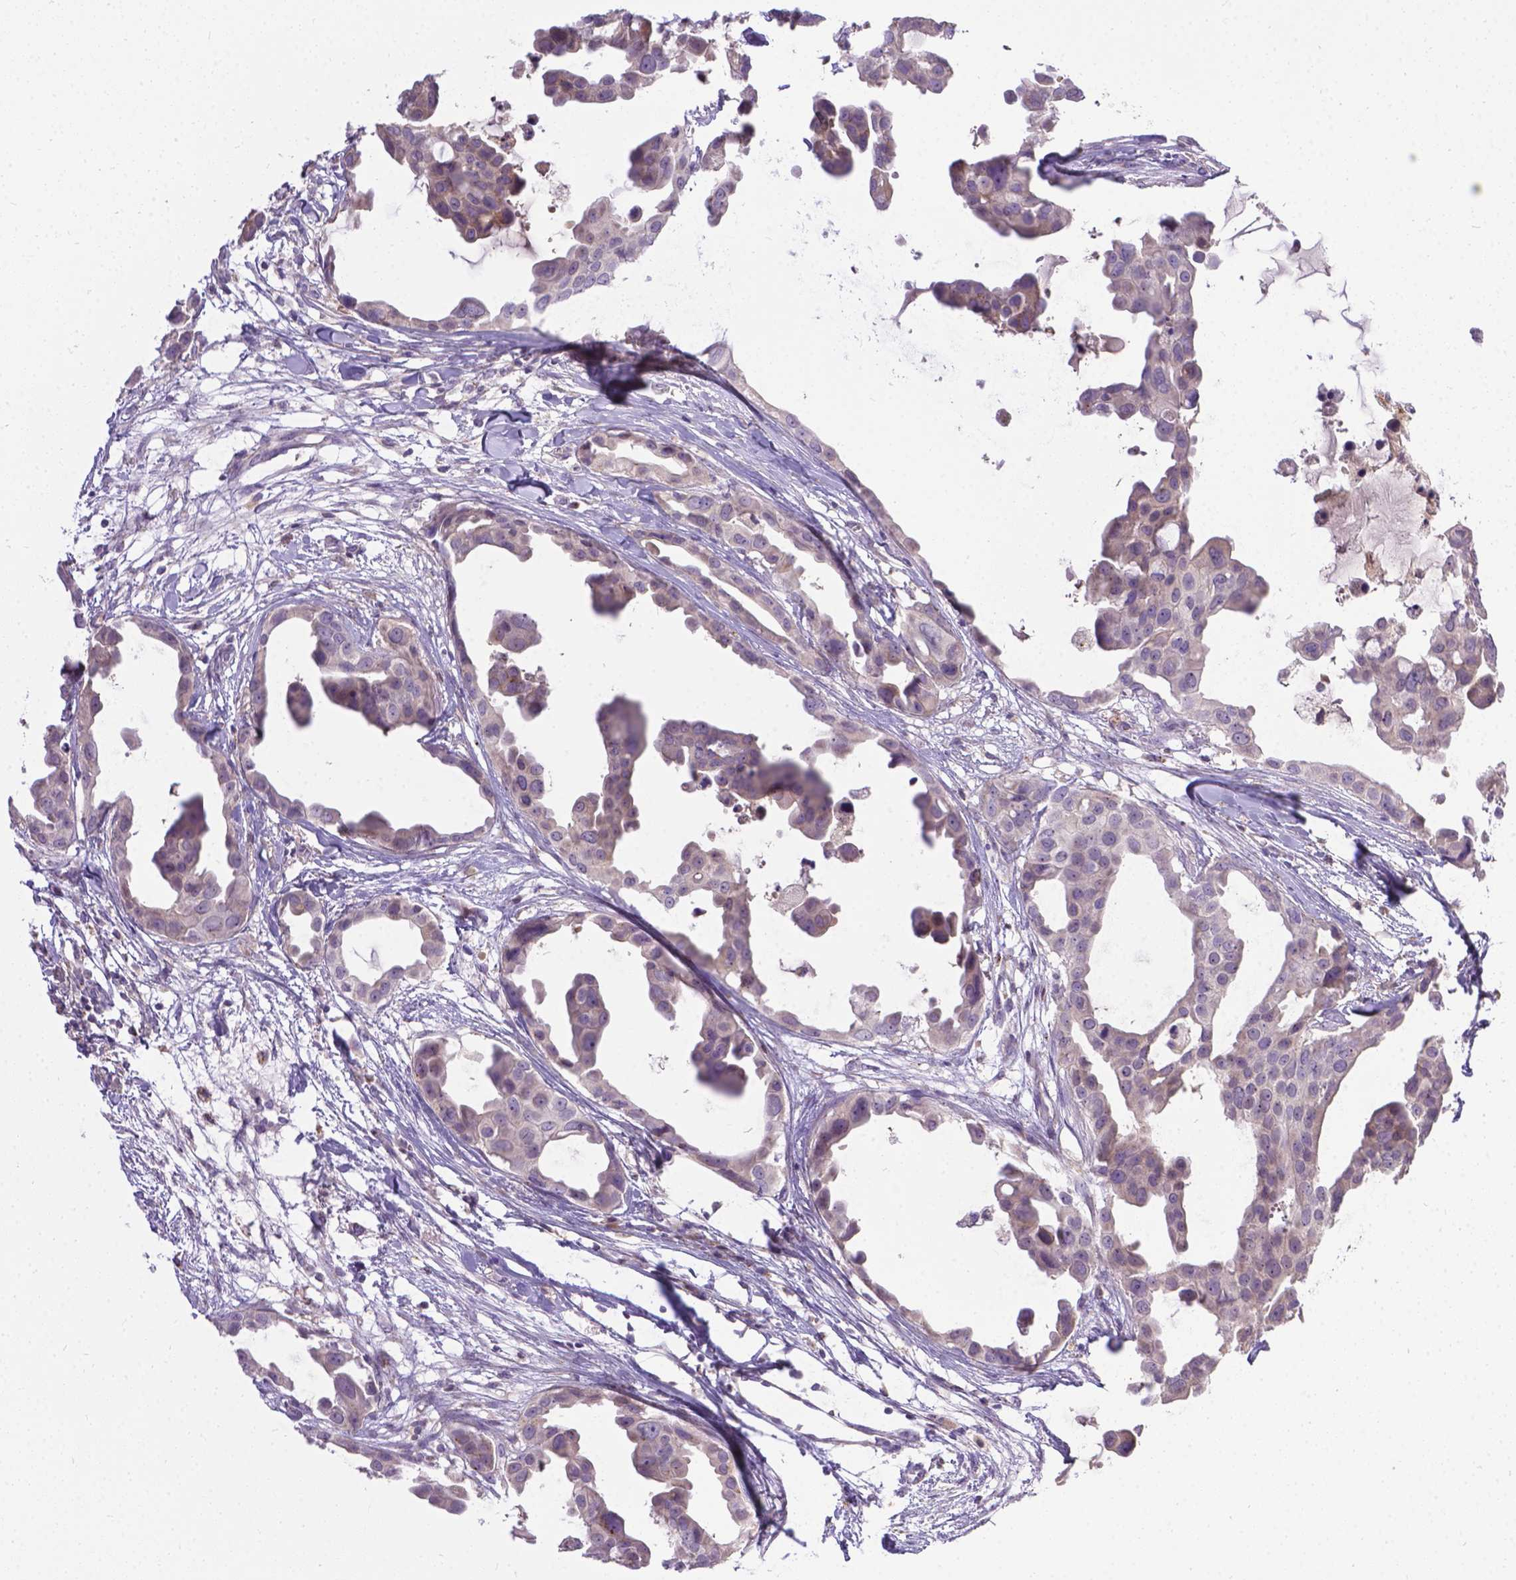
{"staining": {"intensity": "weak", "quantity": "<25%", "location": "cytoplasmic/membranous"}, "tissue": "breast cancer", "cell_type": "Tumor cells", "image_type": "cancer", "snomed": [{"axis": "morphology", "description": "Duct carcinoma"}, {"axis": "topography", "description": "Breast"}], "caption": "The immunohistochemistry (IHC) micrograph has no significant positivity in tumor cells of breast cancer (invasive ductal carcinoma) tissue.", "gene": "TM4SF18", "patient": {"sex": "female", "age": 38}}